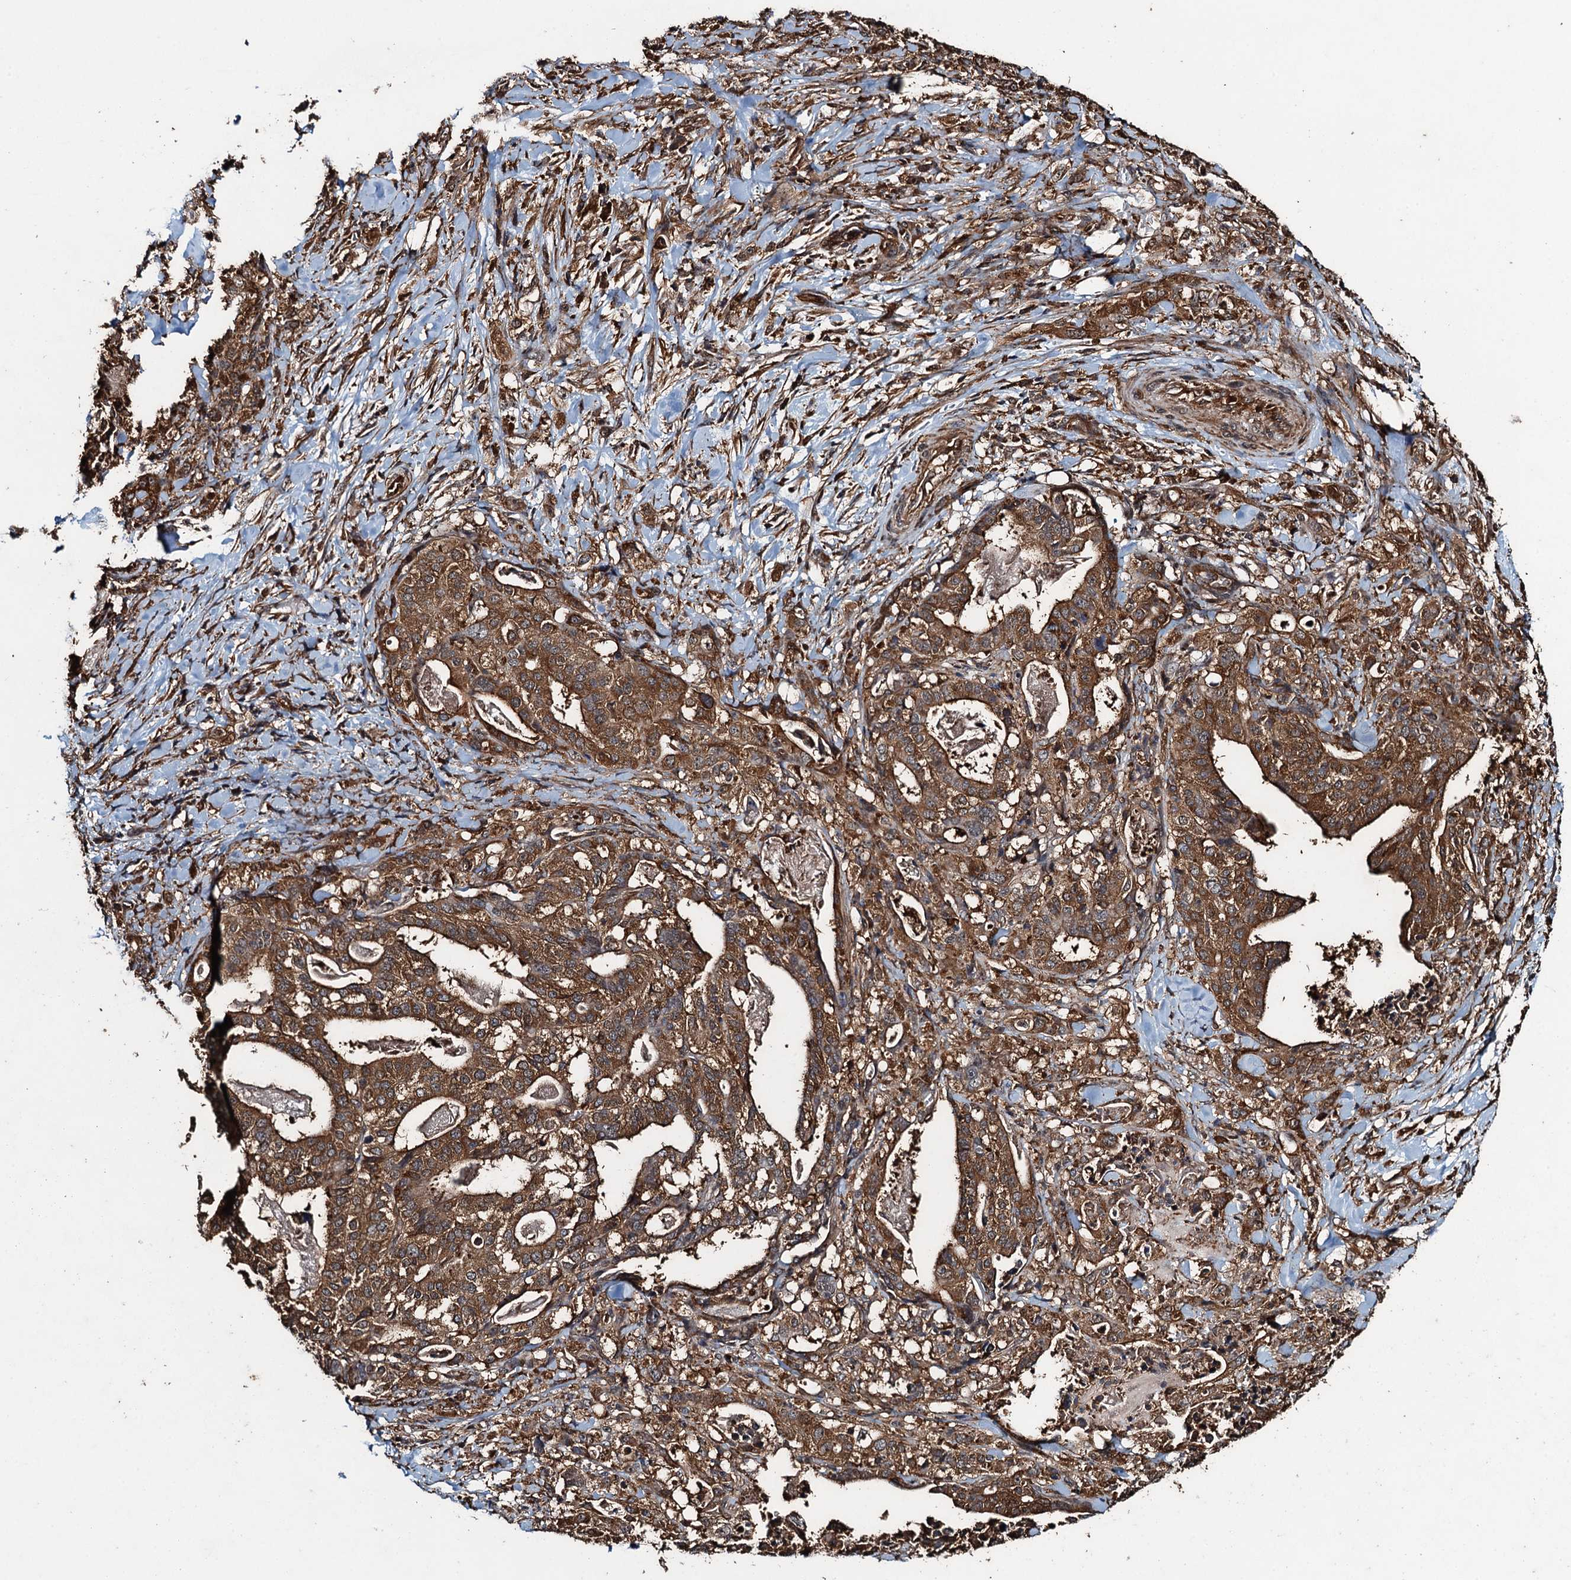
{"staining": {"intensity": "strong", "quantity": ">75%", "location": "cytoplasmic/membranous"}, "tissue": "stomach cancer", "cell_type": "Tumor cells", "image_type": "cancer", "snomed": [{"axis": "morphology", "description": "Adenocarcinoma, NOS"}, {"axis": "topography", "description": "Stomach"}], "caption": "IHC image of stomach adenocarcinoma stained for a protein (brown), which reveals high levels of strong cytoplasmic/membranous expression in approximately >75% of tumor cells.", "gene": "WHAMM", "patient": {"sex": "male", "age": 48}}